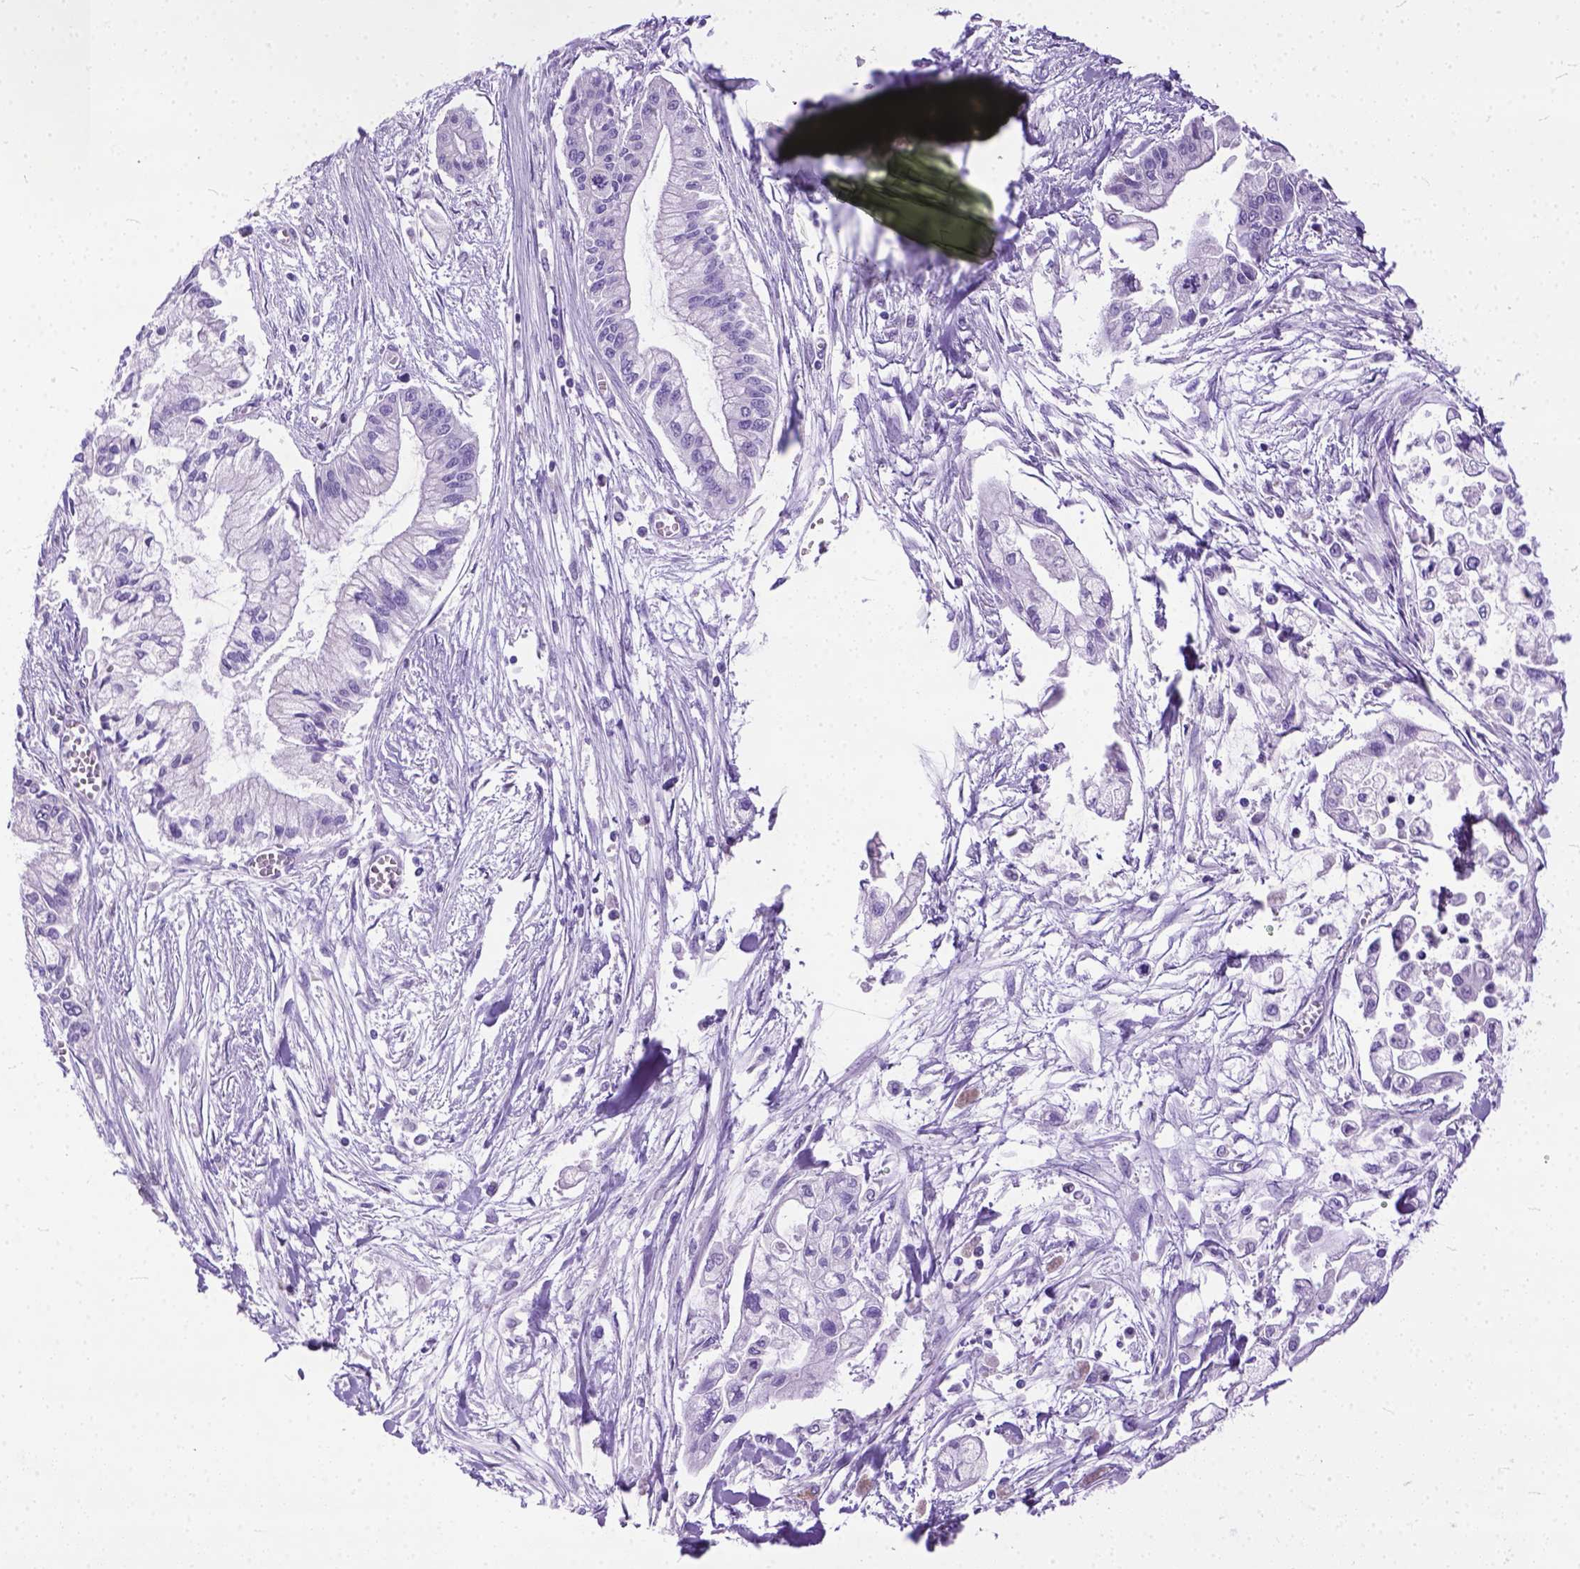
{"staining": {"intensity": "negative", "quantity": "none", "location": "none"}, "tissue": "pancreatic cancer", "cell_type": "Tumor cells", "image_type": "cancer", "snomed": [{"axis": "morphology", "description": "Adenocarcinoma, NOS"}, {"axis": "topography", "description": "Pancreas"}], "caption": "An image of pancreatic adenocarcinoma stained for a protein reveals no brown staining in tumor cells. Nuclei are stained in blue.", "gene": "PLK5", "patient": {"sex": "male", "age": 54}}